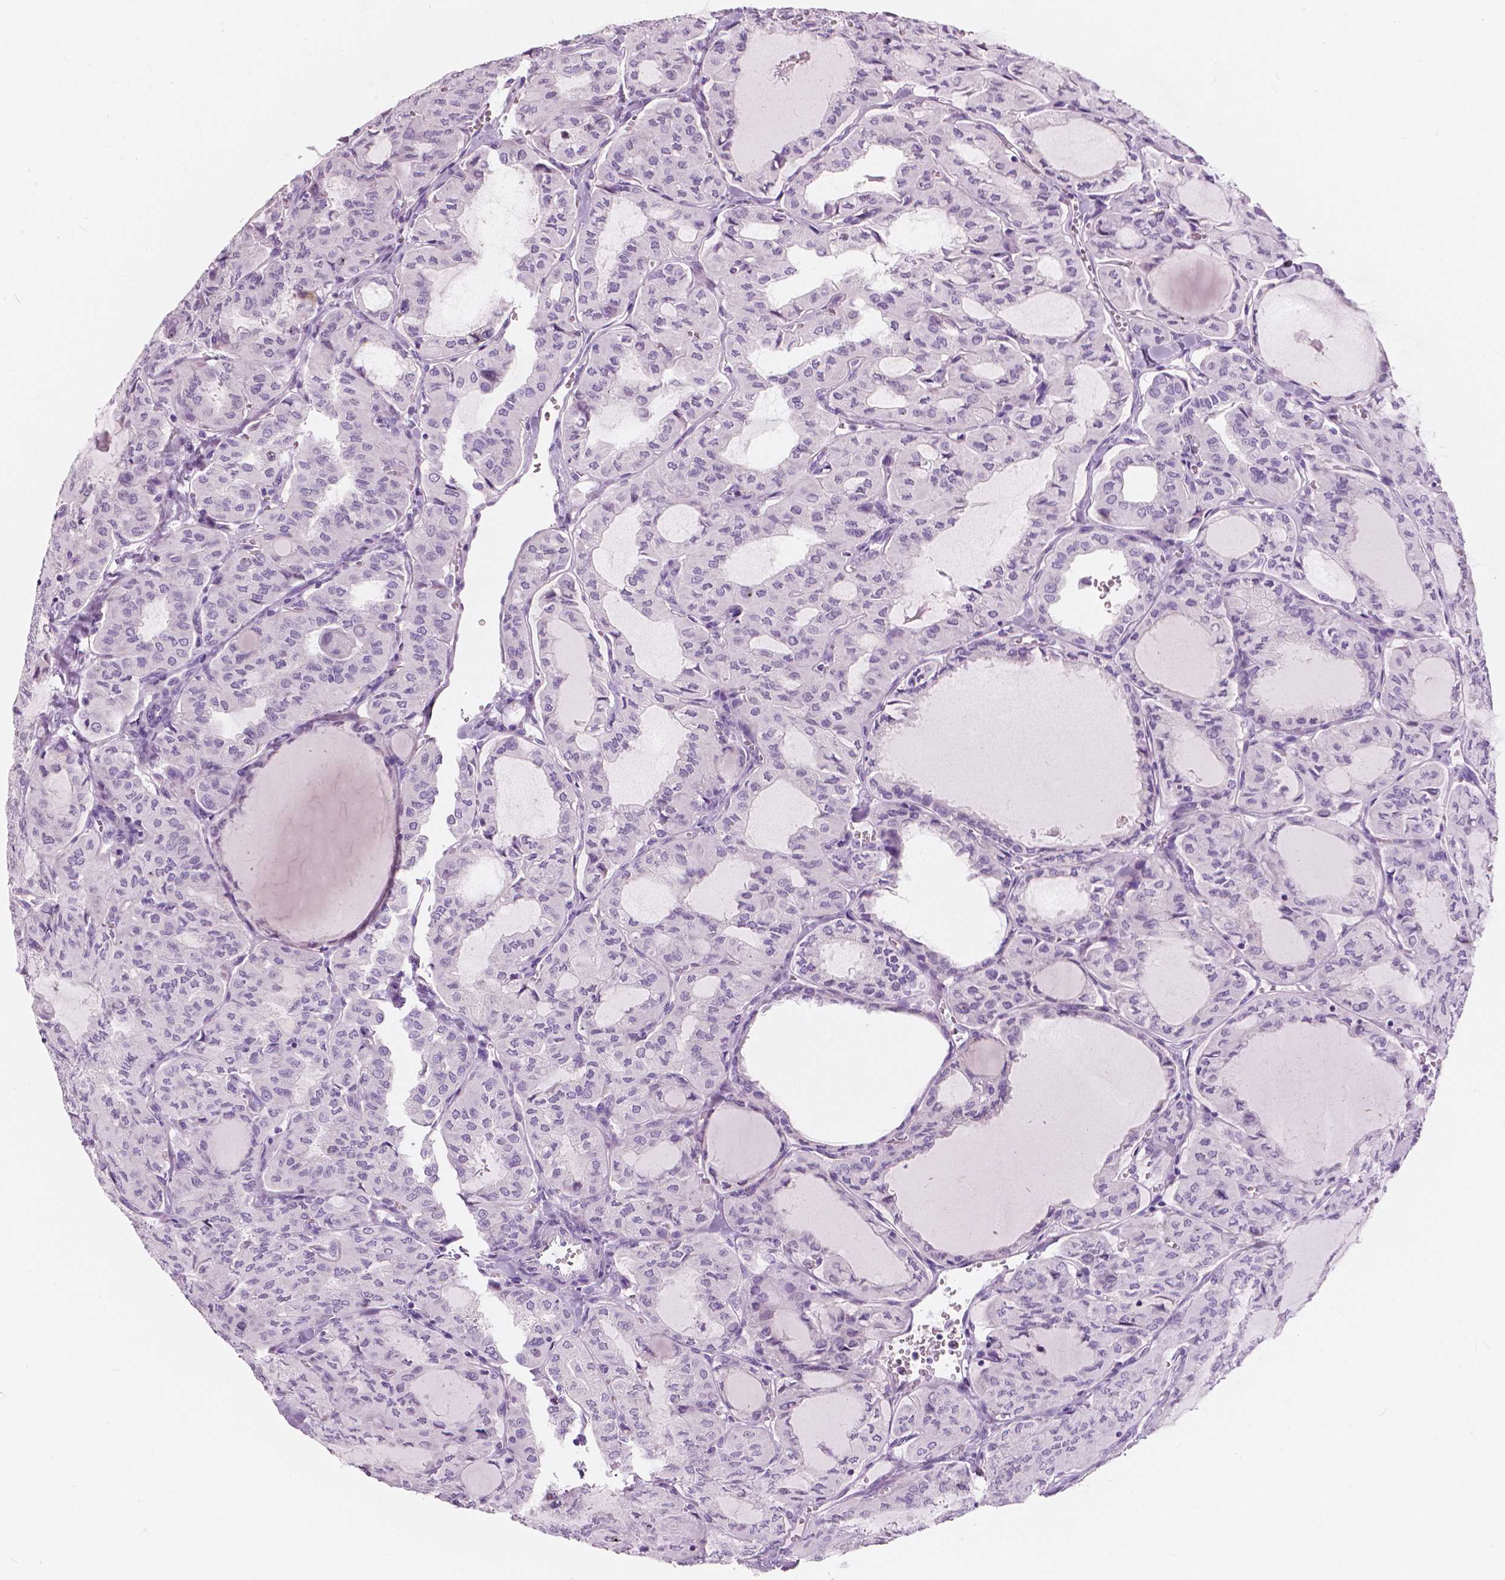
{"staining": {"intensity": "negative", "quantity": "none", "location": "none"}, "tissue": "thyroid cancer", "cell_type": "Tumor cells", "image_type": "cancer", "snomed": [{"axis": "morphology", "description": "Papillary adenocarcinoma, NOS"}, {"axis": "topography", "description": "Thyroid gland"}], "caption": "A photomicrograph of papillary adenocarcinoma (thyroid) stained for a protein displays no brown staining in tumor cells.", "gene": "A4GNT", "patient": {"sex": "male", "age": 20}}